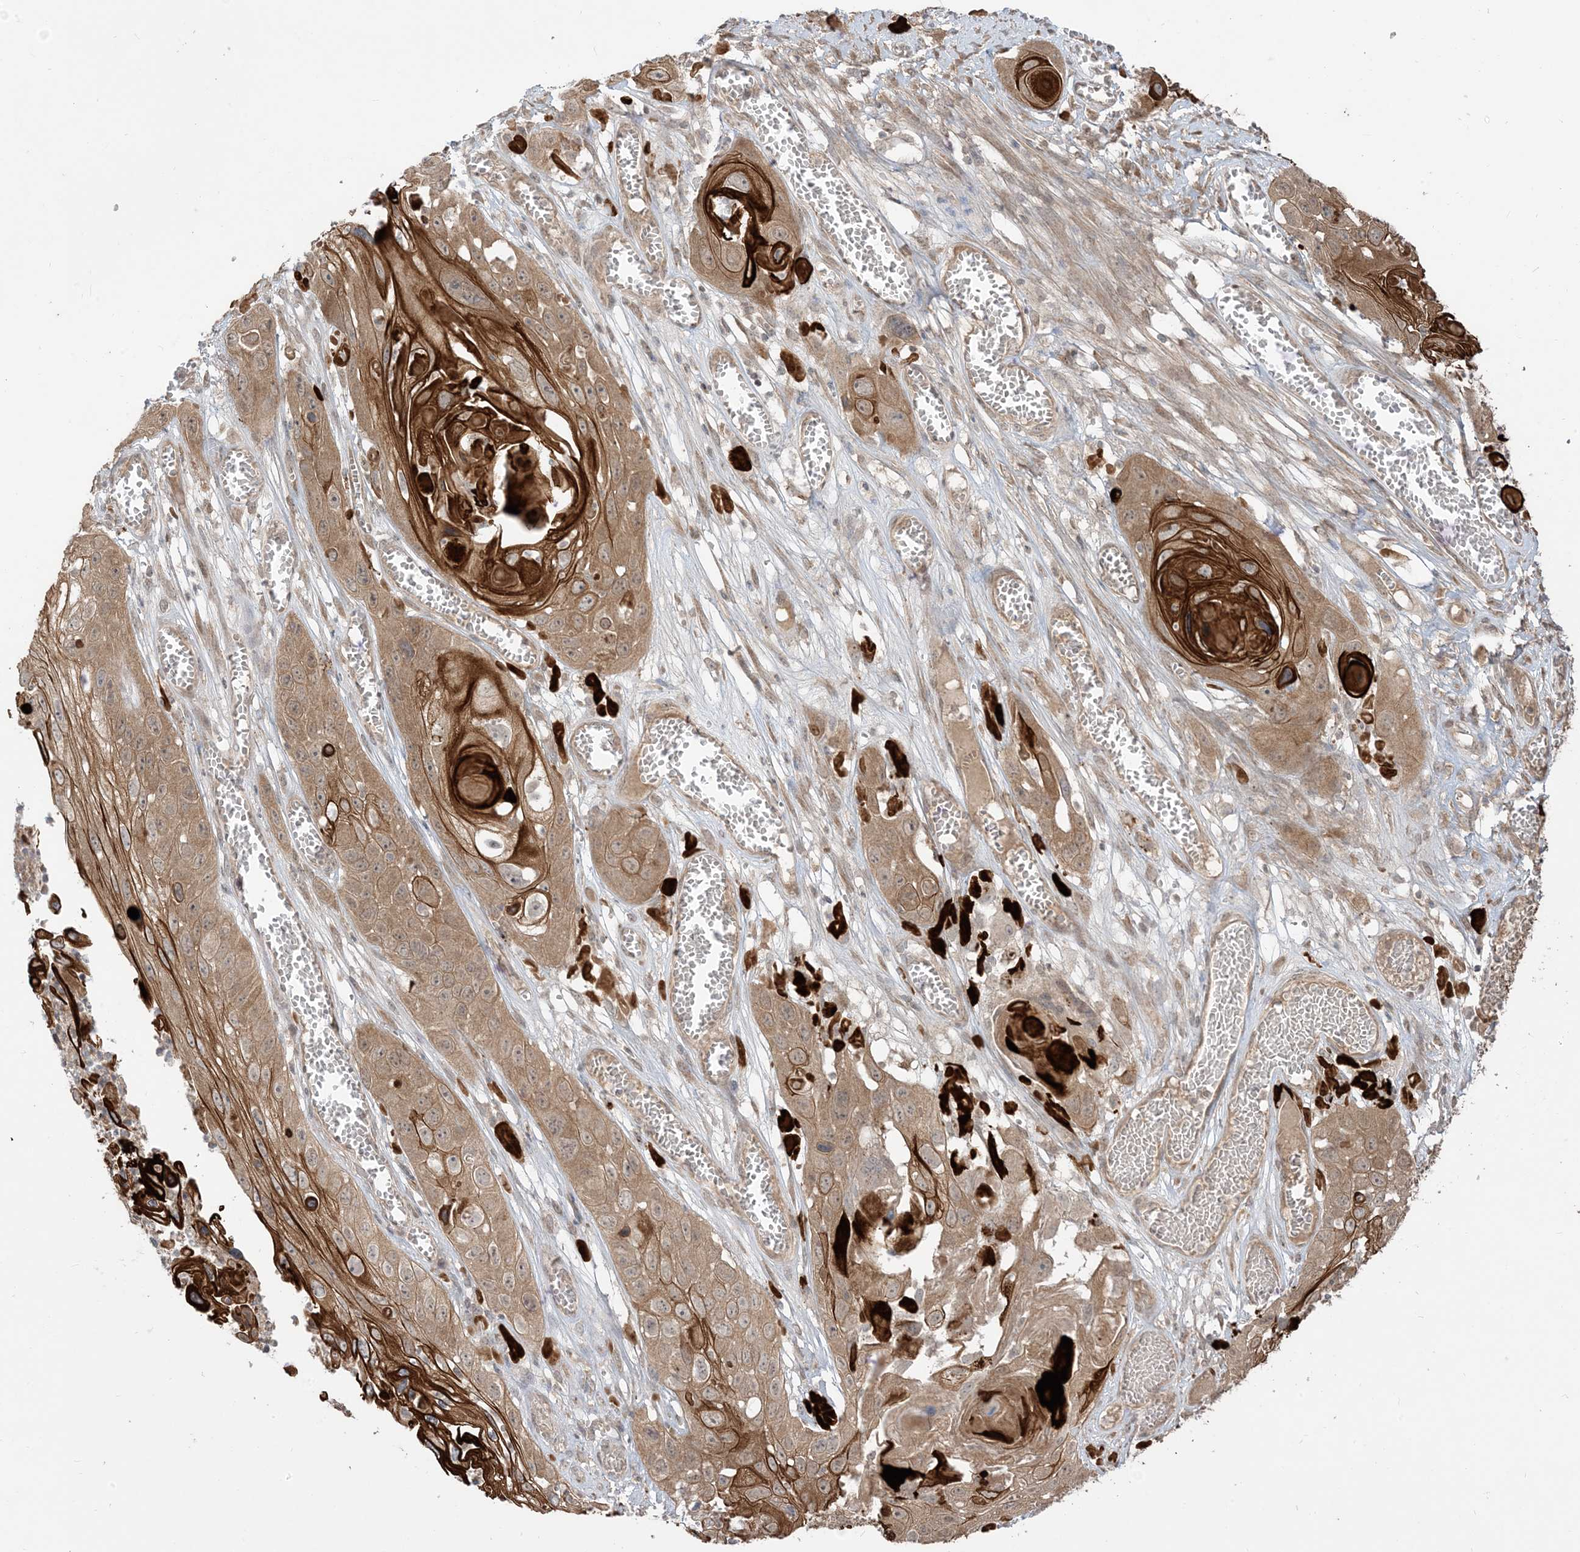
{"staining": {"intensity": "strong", "quantity": "25%-75%", "location": "cytoplasmic/membranous"}, "tissue": "skin cancer", "cell_type": "Tumor cells", "image_type": "cancer", "snomed": [{"axis": "morphology", "description": "Squamous cell carcinoma, NOS"}, {"axis": "topography", "description": "Skin"}], "caption": "This is a photomicrograph of immunohistochemistry (IHC) staining of skin squamous cell carcinoma, which shows strong expression in the cytoplasmic/membranous of tumor cells.", "gene": "TBCC", "patient": {"sex": "male", "age": 55}}